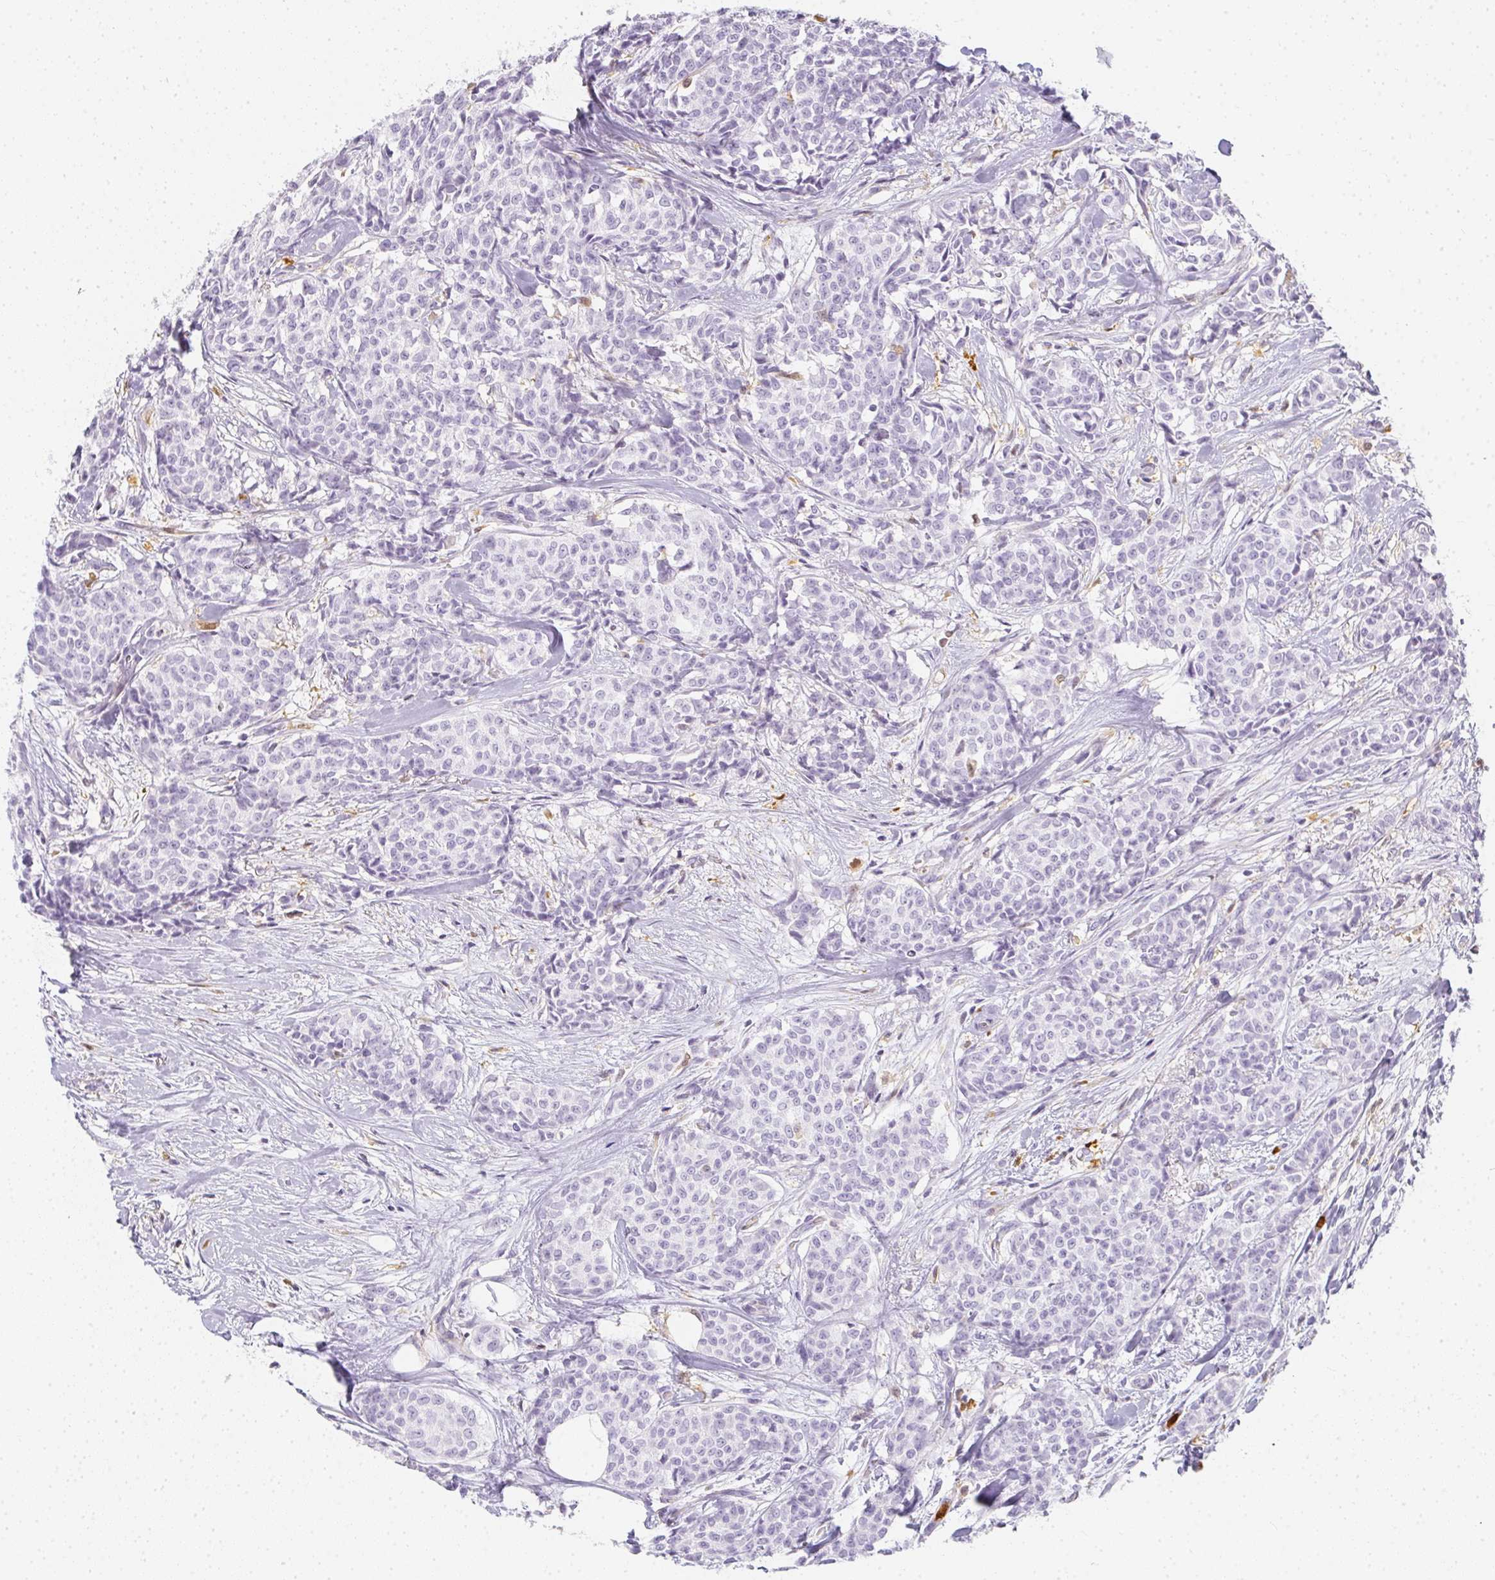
{"staining": {"intensity": "negative", "quantity": "none", "location": "none"}, "tissue": "breast cancer", "cell_type": "Tumor cells", "image_type": "cancer", "snomed": [{"axis": "morphology", "description": "Duct carcinoma"}, {"axis": "topography", "description": "Breast"}], "caption": "Immunohistochemistry micrograph of breast cancer (invasive ductal carcinoma) stained for a protein (brown), which displays no staining in tumor cells.", "gene": "HK3", "patient": {"sex": "female", "age": 91}}